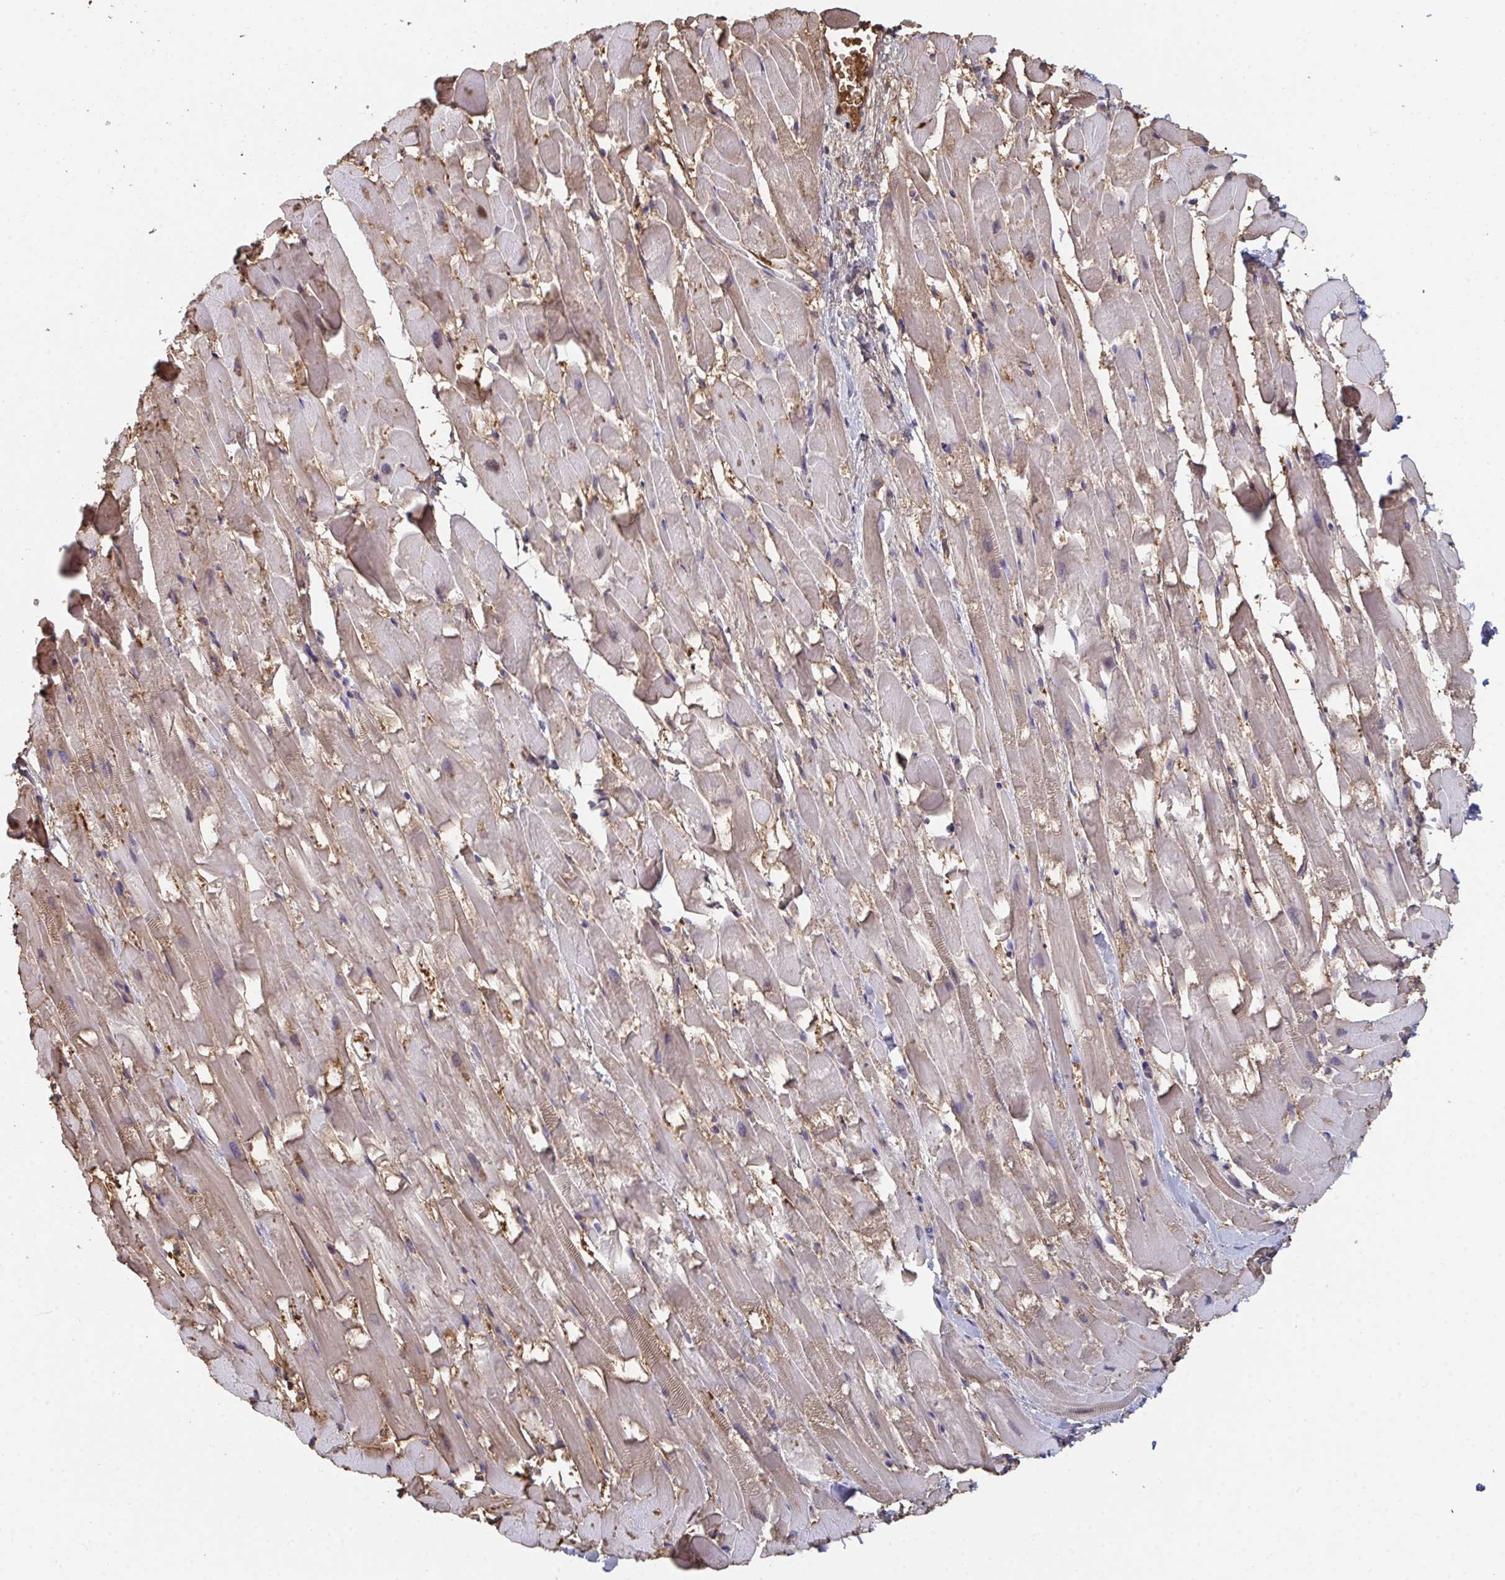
{"staining": {"intensity": "weak", "quantity": ">75%", "location": "cytoplasmic/membranous"}, "tissue": "heart muscle", "cell_type": "Cardiomyocytes", "image_type": "normal", "snomed": [{"axis": "morphology", "description": "Normal tissue, NOS"}, {"axis": "topography", "description": "Heart"}], "caption": "Weak cytoplasmic/membranous protein staining is identified in approximately >75% of cardiomyocytes in heart muscle. (DAB IHC with brightfield microscopy, high magnification).", "gene": "TTC9C", "patient": {"sex": "male", "age": 37}}